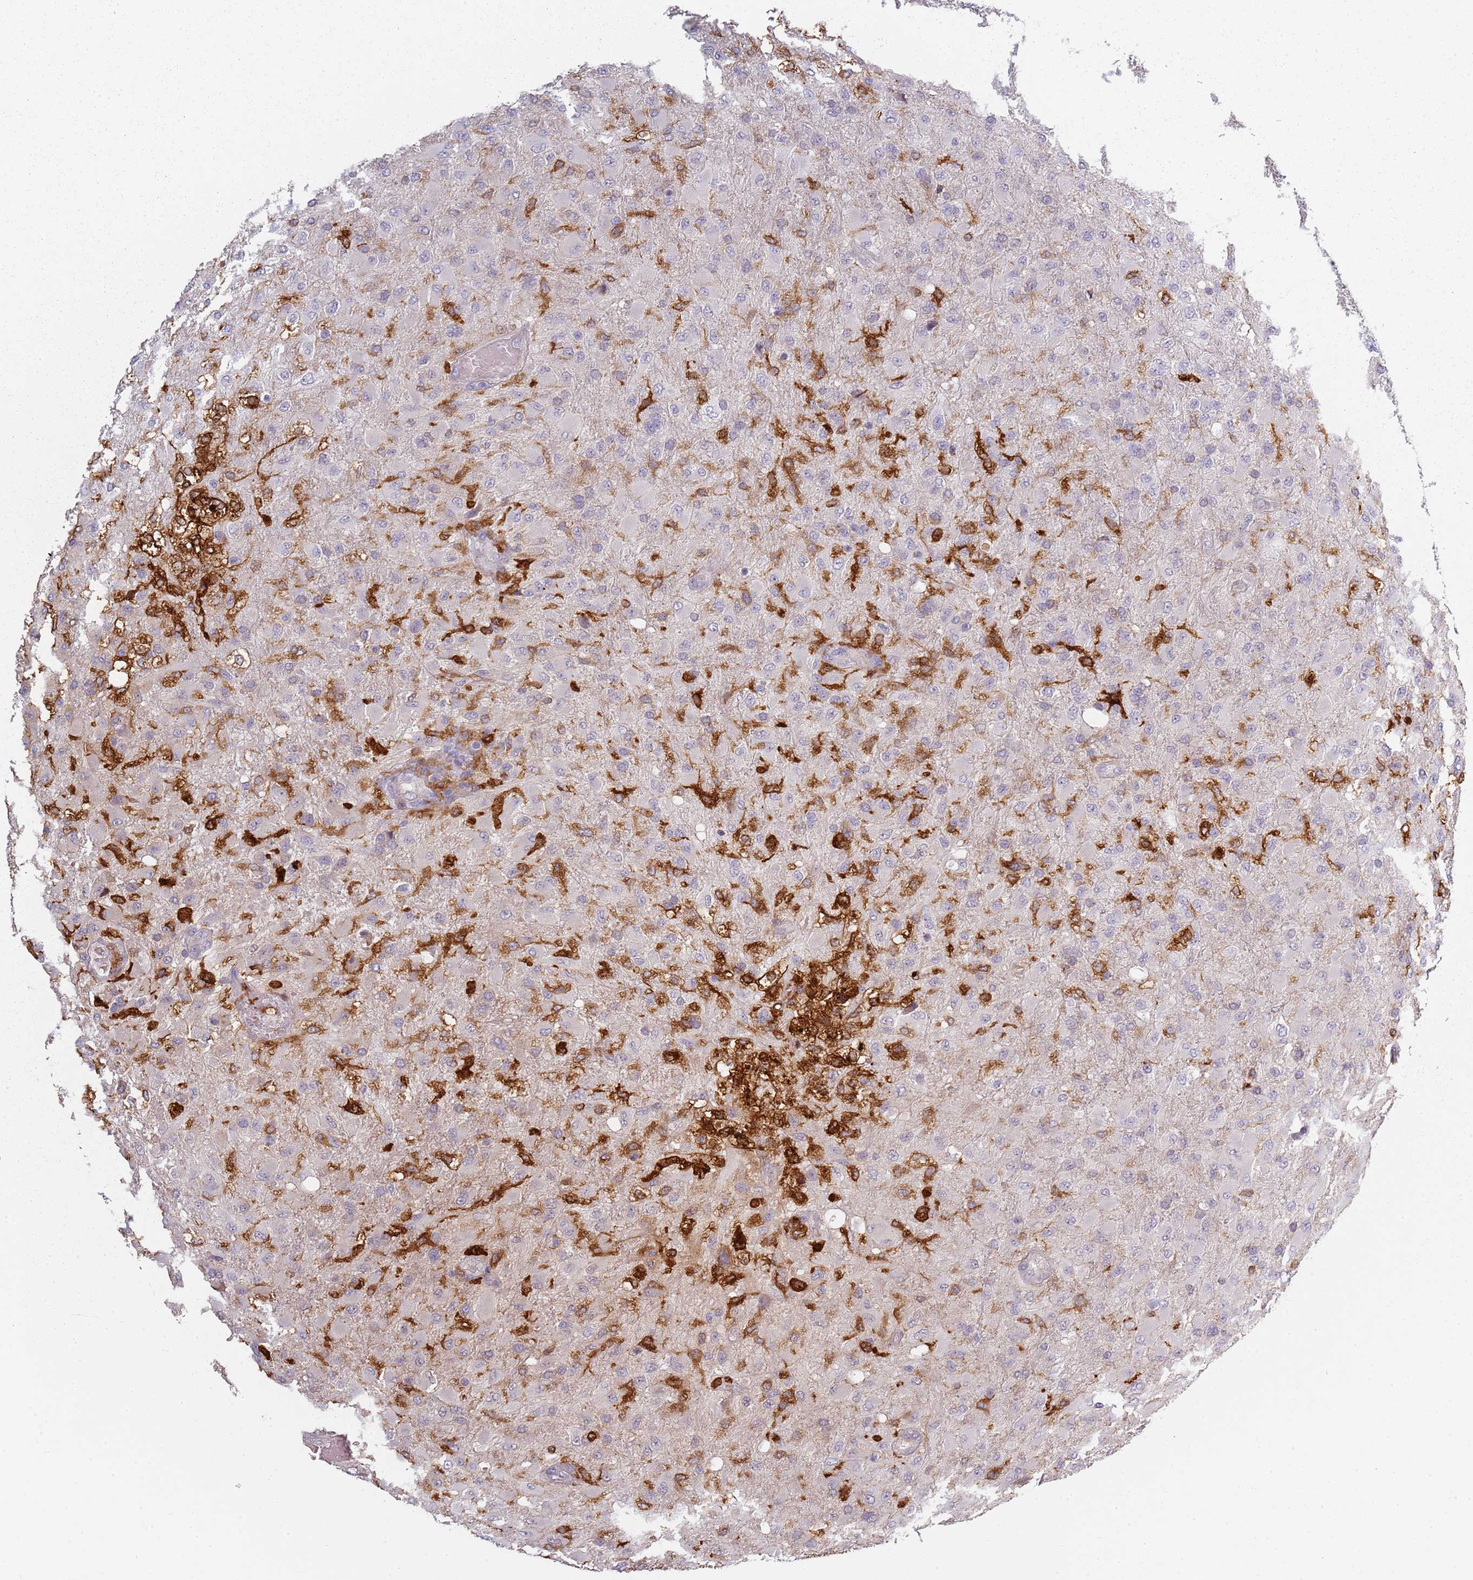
{"staining": {"intensity": "negative", "quantity": "none", "location": "none"}, "tissue": "glioma", "cell_type": "Tumor cells", "image_type": "cancer", "snomed": [{"axis": "morphology", "description": "Glioma, malignant, Low grade"}, {"axis": "topography", "description": "Brain"}], "caption": "A histopathology image of glioma stained for a protein reveals no brown staining in tumor cells.", "gene": "CC2D2B", "patient": {"sex": "male", "age": 65}}